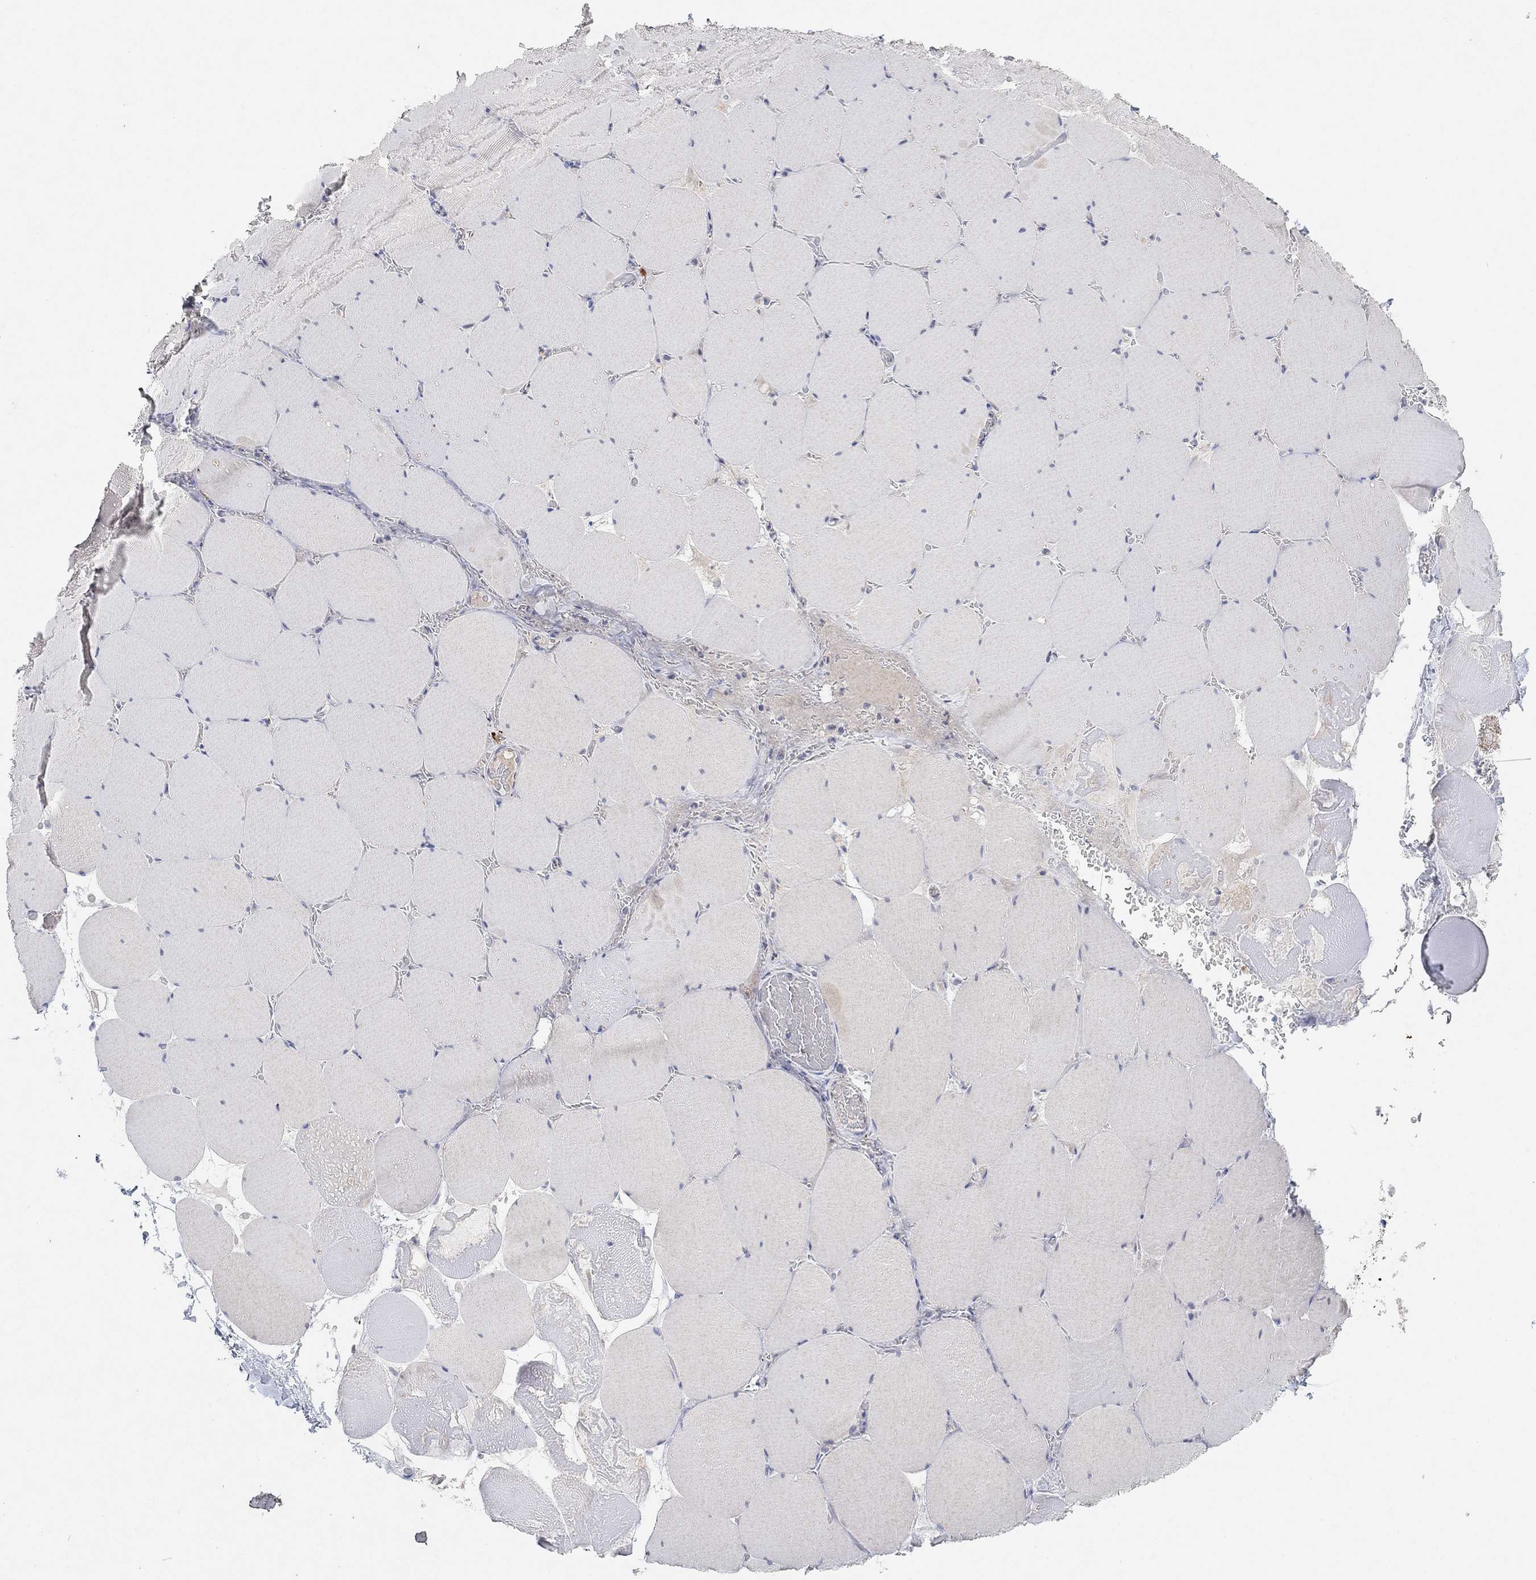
{"staining": {"intensity": "negative", "quantity": "none", "location": "none"}, "tissue": "skeletal muscle", "cell_type": "Myocytes", "image_type": "normal", "snomed": [{"axis": "morphology", "description": "Normal tissue, NOS"}, {"axis": "morphology", "description": "Malignant melanoma, Metastatic site"}, {"axis": "topography", "description": "Skeletal muscle"}], "caption": "The image exhibits no staining of myocytes in unremarkable skeletal muscle.", "gene": "VAT1L", "patient": {"sex": "male", "age": 50}}